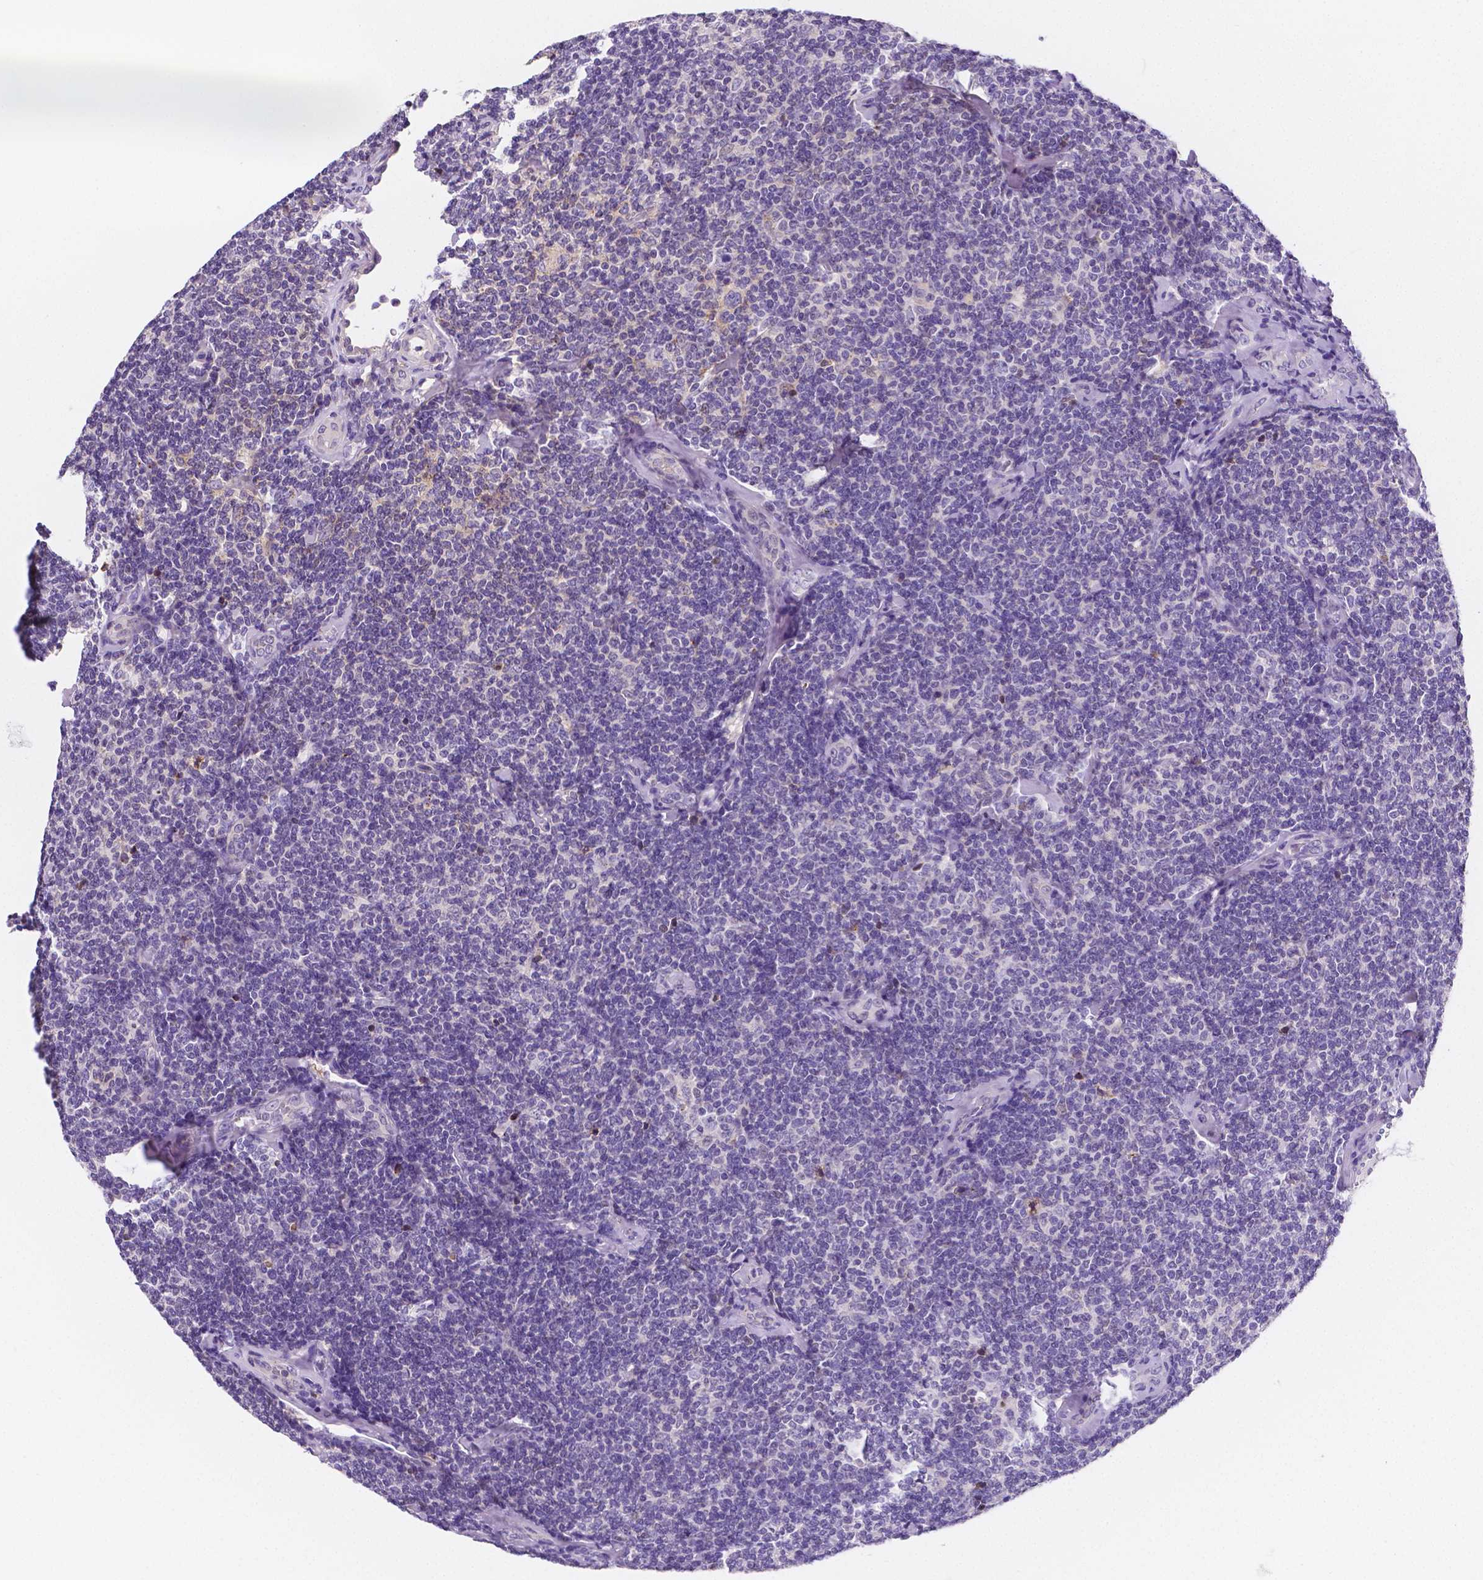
{"staining": {"intensity": "negative", "quantity": "none", "location": "none"}, "tissue": "lymphoma", "cell_type": "Tumor cells", "image_type": "cancer", "snomed": [{"axis": "morphology", "description": "Malignant lymphoma, non-Hodgkin's type, Low grade"}, {"axis": "topography", "description": "Lymph node"}], "caption": "Human low-grade malignant lymphoma, non-Hodgkin's type stained for a protein using IHC shows no staining in tumor cells.", "gene": "GABRD", "patient": {"sex": "female", "age": 56}}